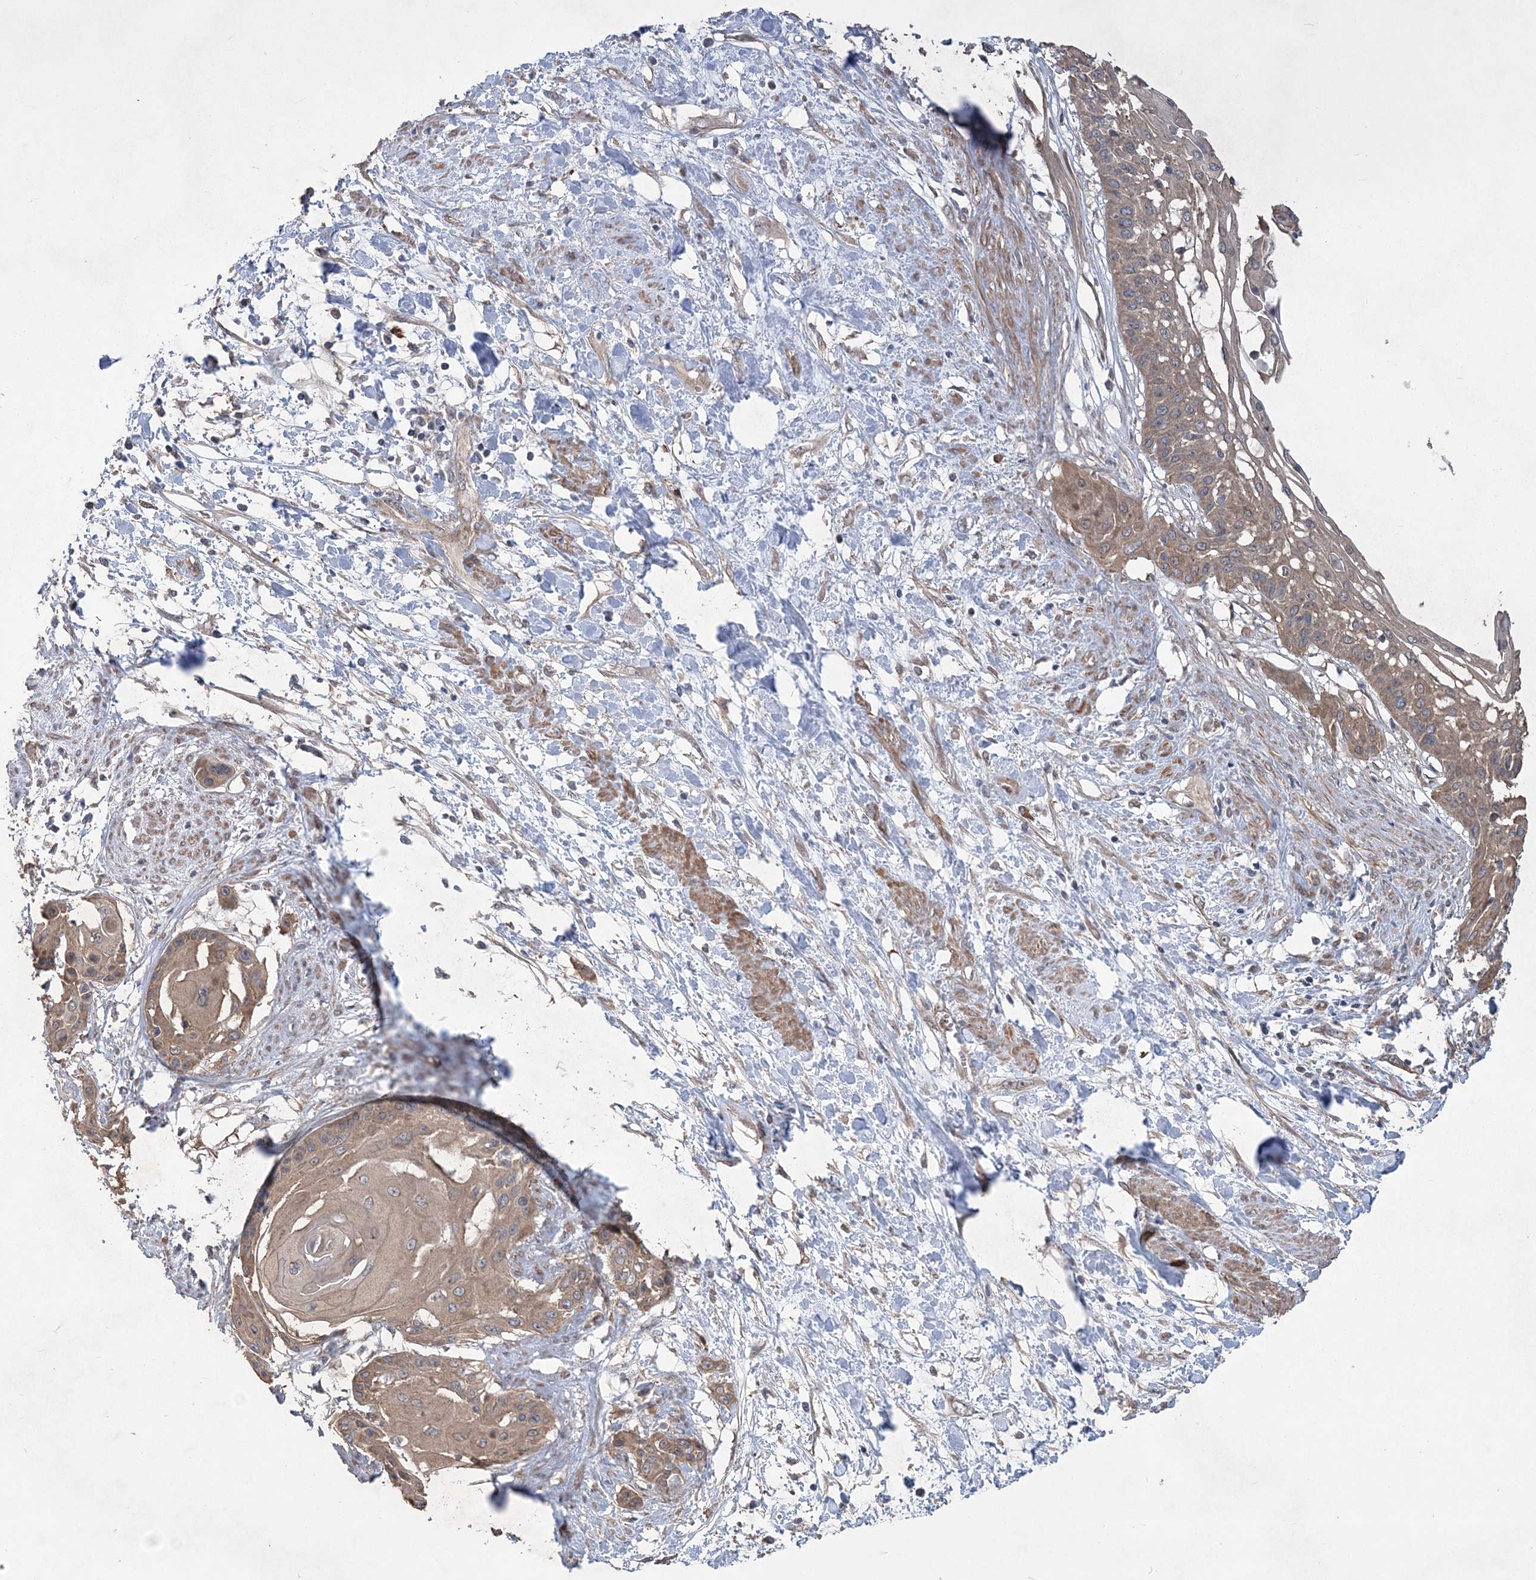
{"staining": {"intensity": "weak", "quantity": ">75%", "location": "cytoplasmic/membranous"}, "tissue": "cervical cancer", "cell_type": "Tumor cells", "image_type": "cancer", "snomed": [{"axis": "morphology", "description": "Squamous cell carcinoma, NOS"}, {"axis": "topography", "description": "Cervix"}], "caption": "About >75% of tumor cells in squamous cell carcinoma (cervical) demonstrate weak cytoplasmic/membranous protein expression as visualized by brown immunohistochemical staining.", "gene": "MTRF1L", "patient": {"sex": "female", "age": 57}}